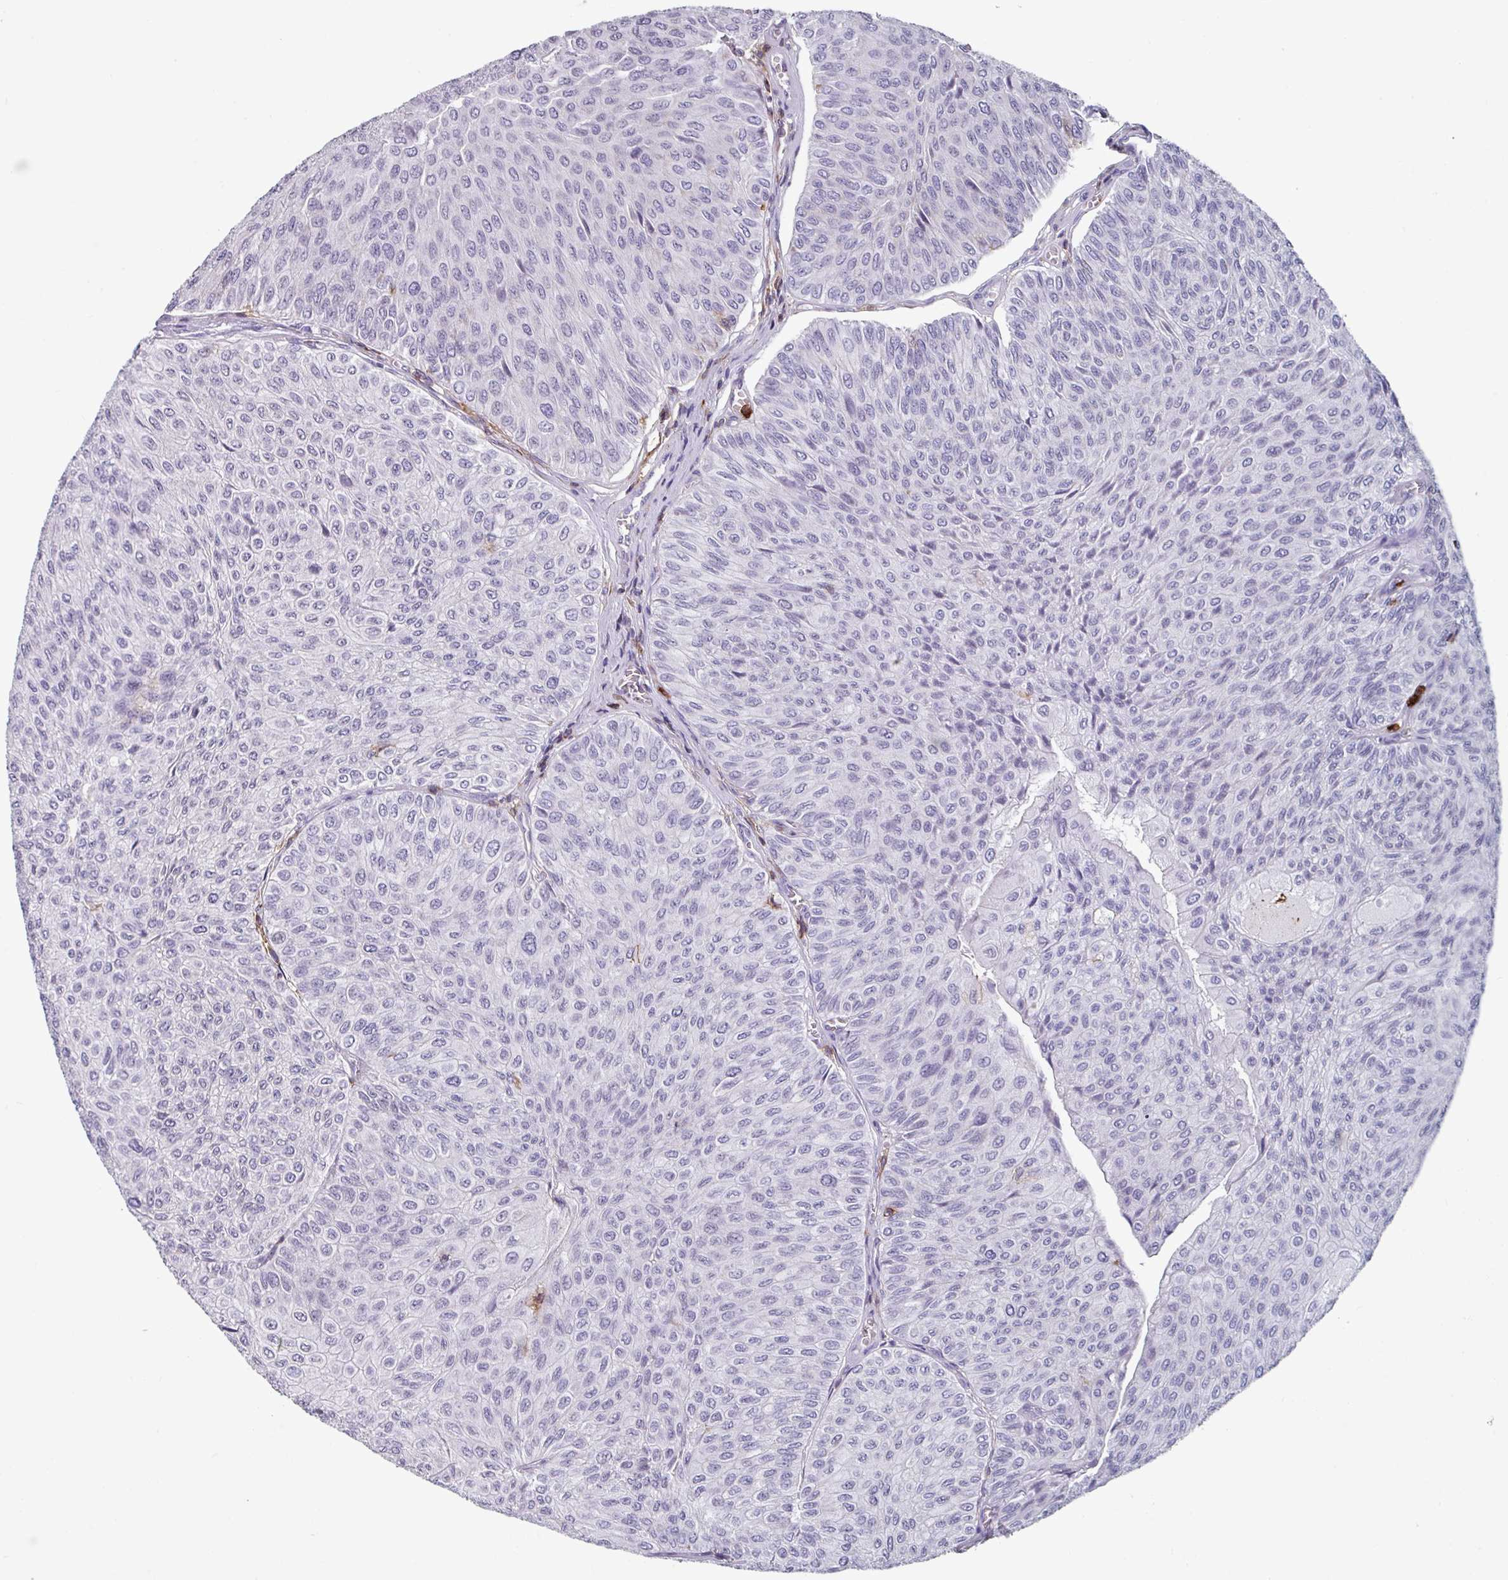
{"staining": {"intensity": "negative", "quantity": "none", "location": "none"}, "tissue": "urothelial cancer", "cell_type": "Tumor cells", "image_type": "cancer", "snomed": [{"axis": "morphology", "description": "Urothelial carcinoma, NOS"}, {"axis": "topography", "description": "Urinary bladder"}], "caption": "Immunohistochemistry (IHC) of human urothelial cancer displays no staining in tumor cells.", "gene": "EXOSC5", "patient": {"sex": "male", "age": 59}}